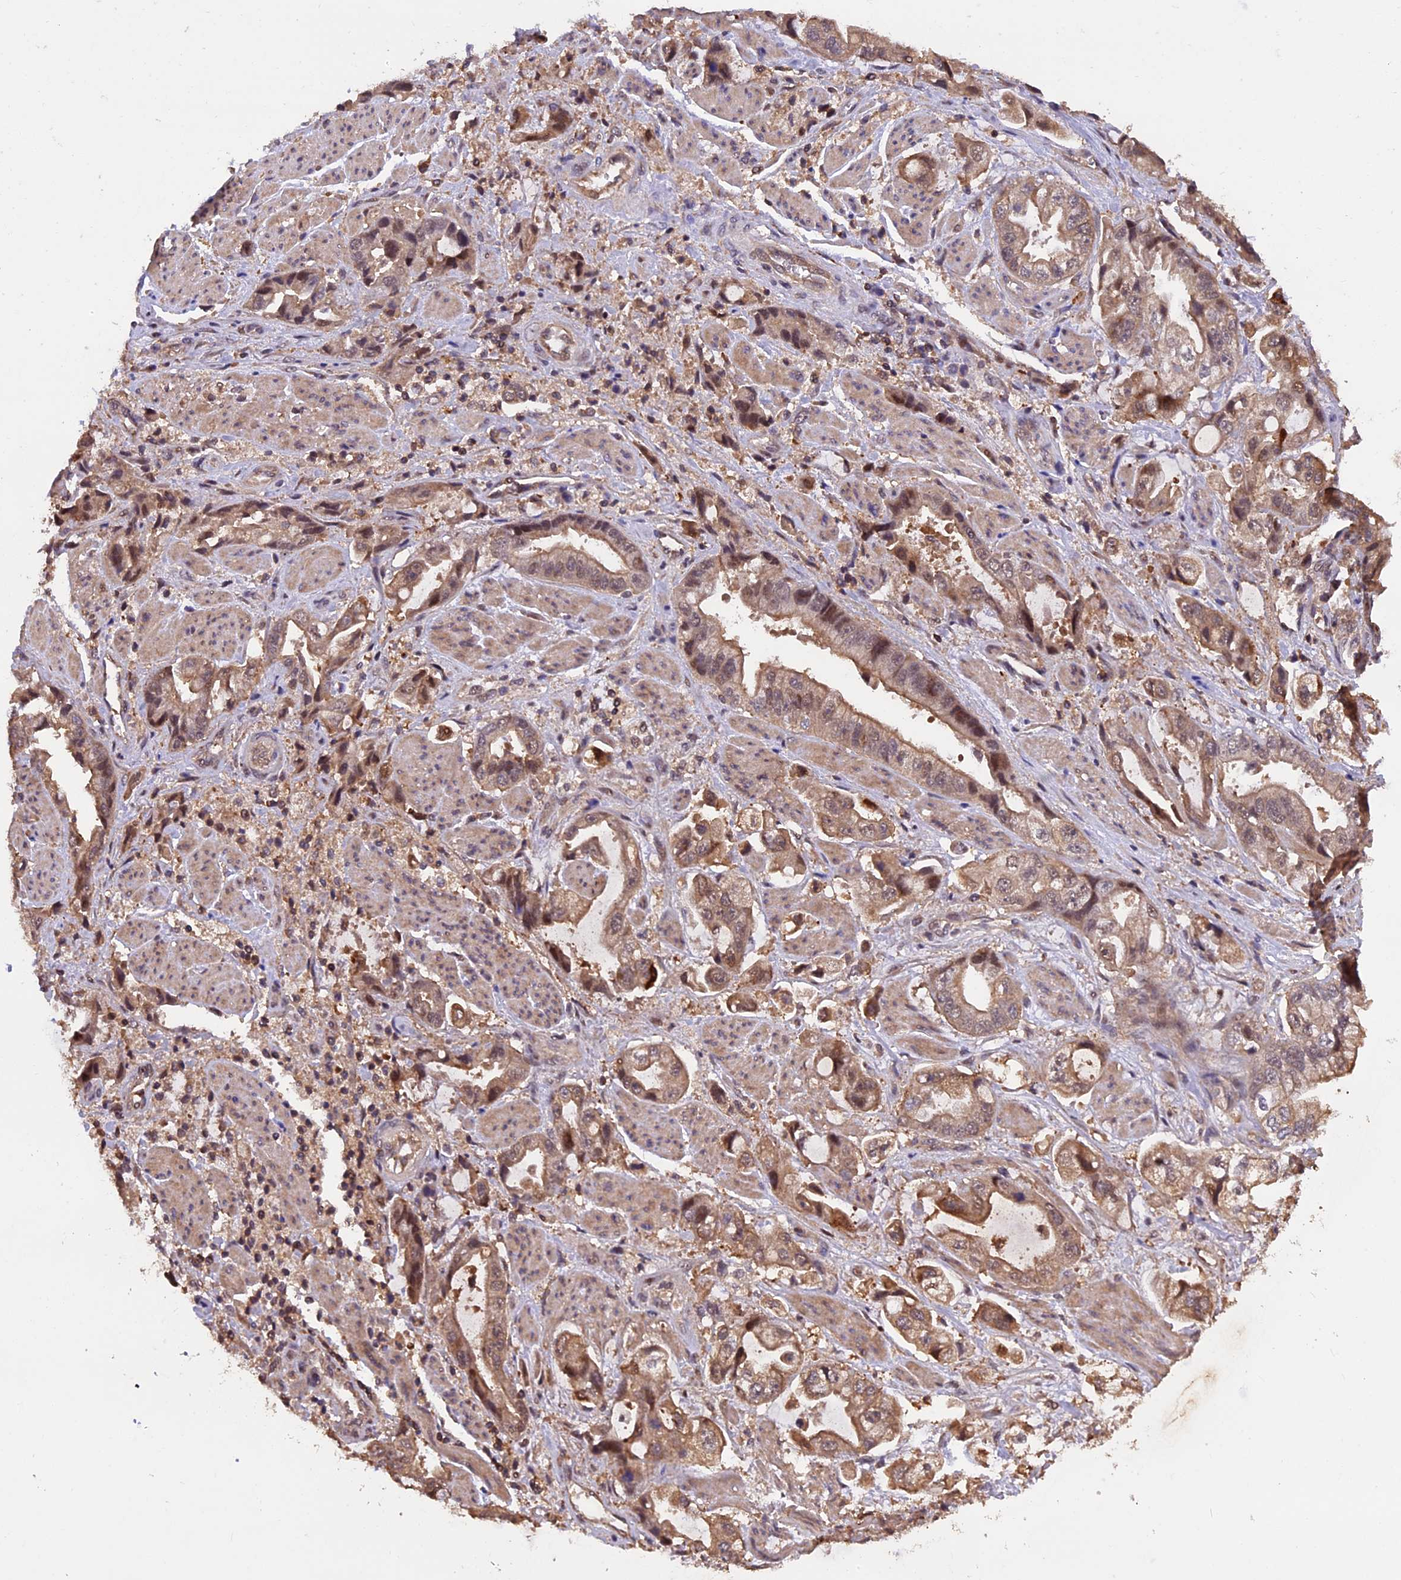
{"staining": {"intensity": "moderate", "quantity": ">75%", "location": "cytoplasmic/membranous"}, "tissue": "stomach cancer", "cell_type": "Tumor cells", "image_type": "cancer", "snomed": [{"axis": "morphology", "description": "Adenocarcinoma, NOS"}, {"axis": "topography", "description": "Stomach"}], "caption": "A brown stain shows moderate cytoplasmic/membranous positivity of a protein in stomach cancer (adenocarcinoma) tumor cells.", "gene": "PKD2L2", "patient": {"sex": "male", "age": 62}}